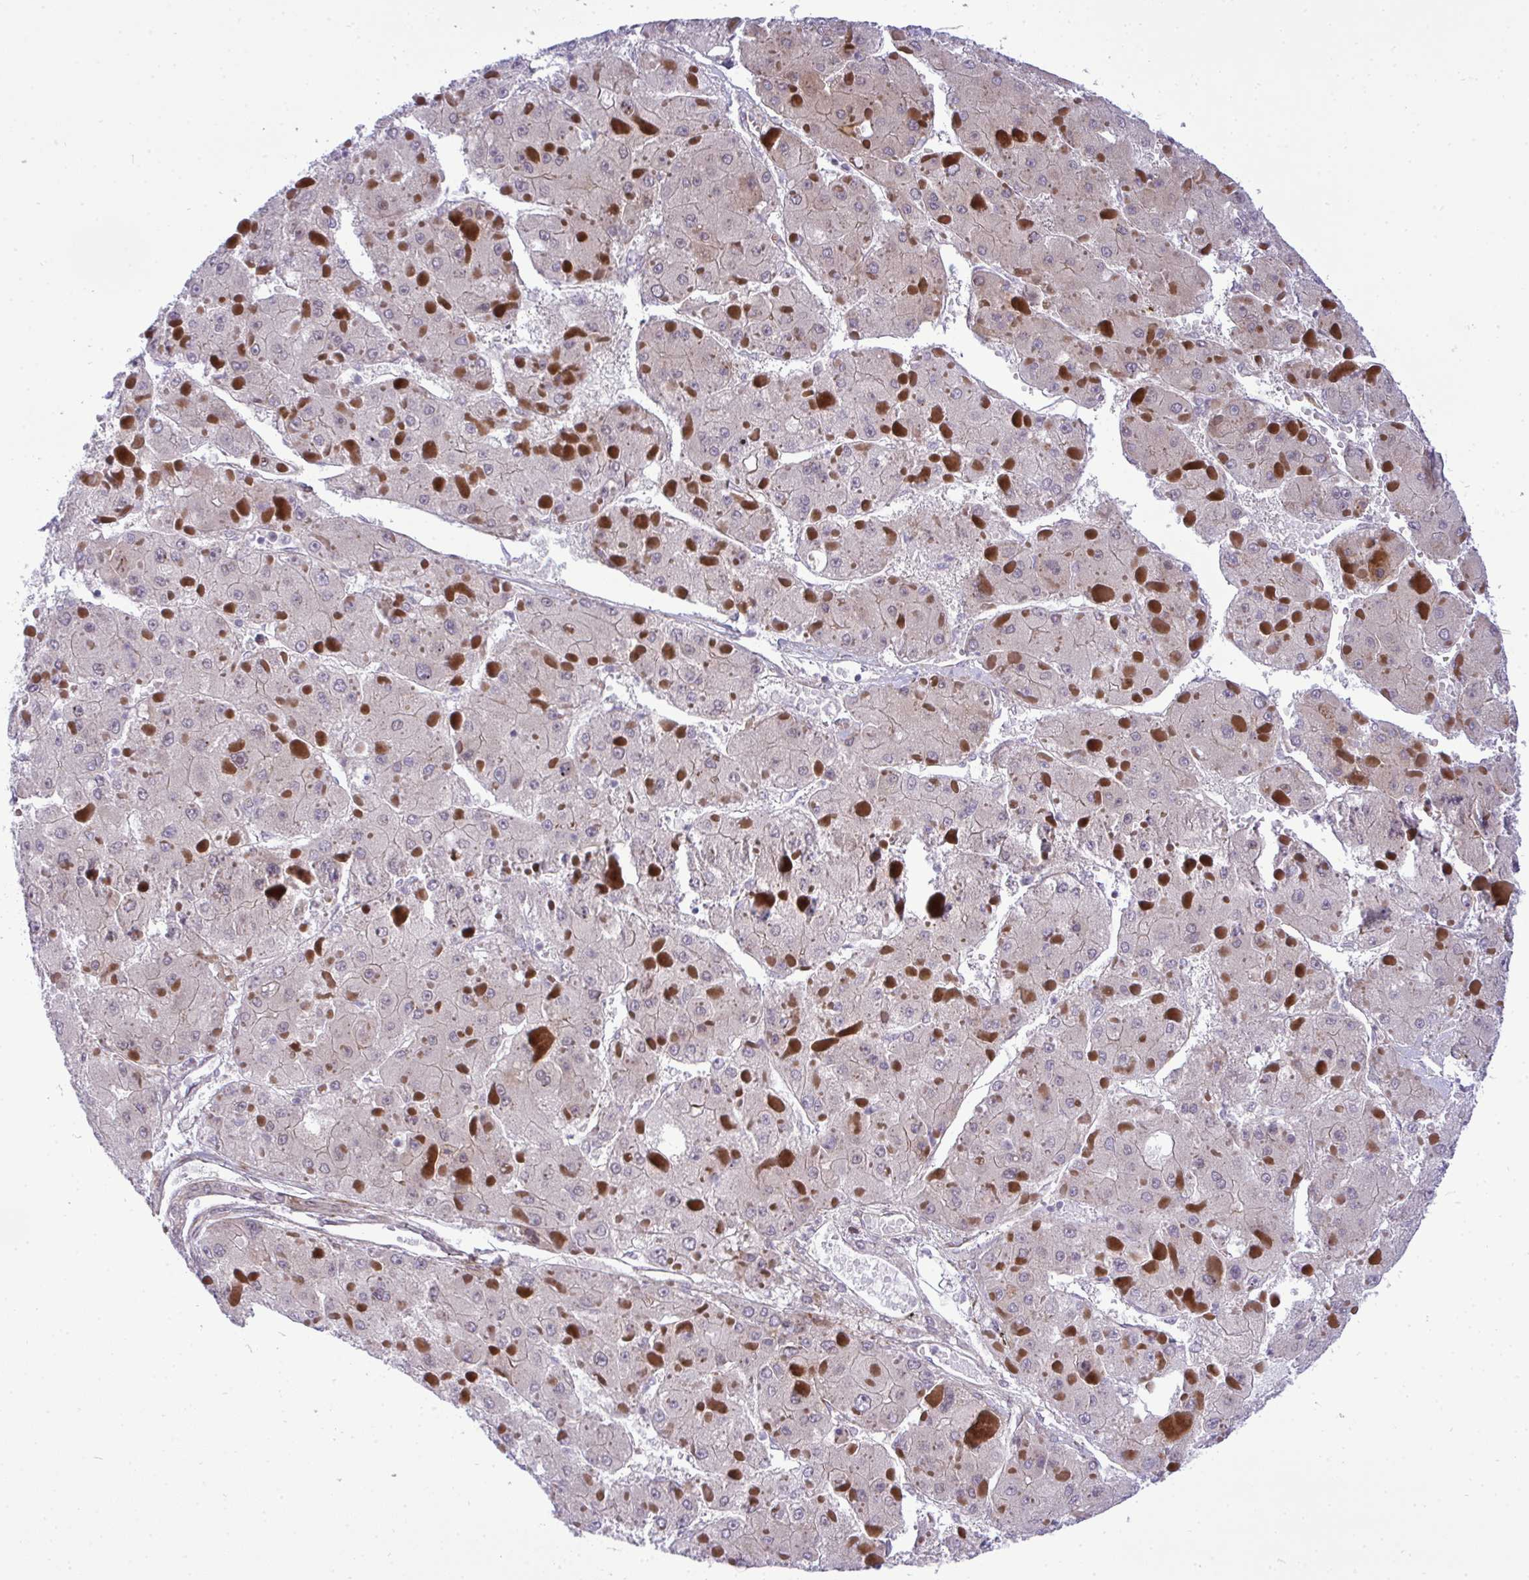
{"staining": {"intensity": "negative", "quantity": "none", "location": "none"}, "tissue": "liver cancer", "cell_type": "Tumor cells", "image_type": "cancer", "snomed": [{"axis": "morphology", "description": "Carcinoma, Hepatocellular, NOS"}, {"axis": "topography", "description": "Liver"}], "caption": "Immunohistochemistry histopathology image of neoplastic tissue: liver cancer (hepatocellular carcinoma) stained with DAB reveals no significant protein positivity in tumor cells. Brightfield microscopy of IHC stained with DAB (3,3'-diaminobenzidine) (brown) and hematoxylin (blue), captured at high magnification.", "gene": "CASTOR2", "patient": {"sex": "female", "age": 73}}